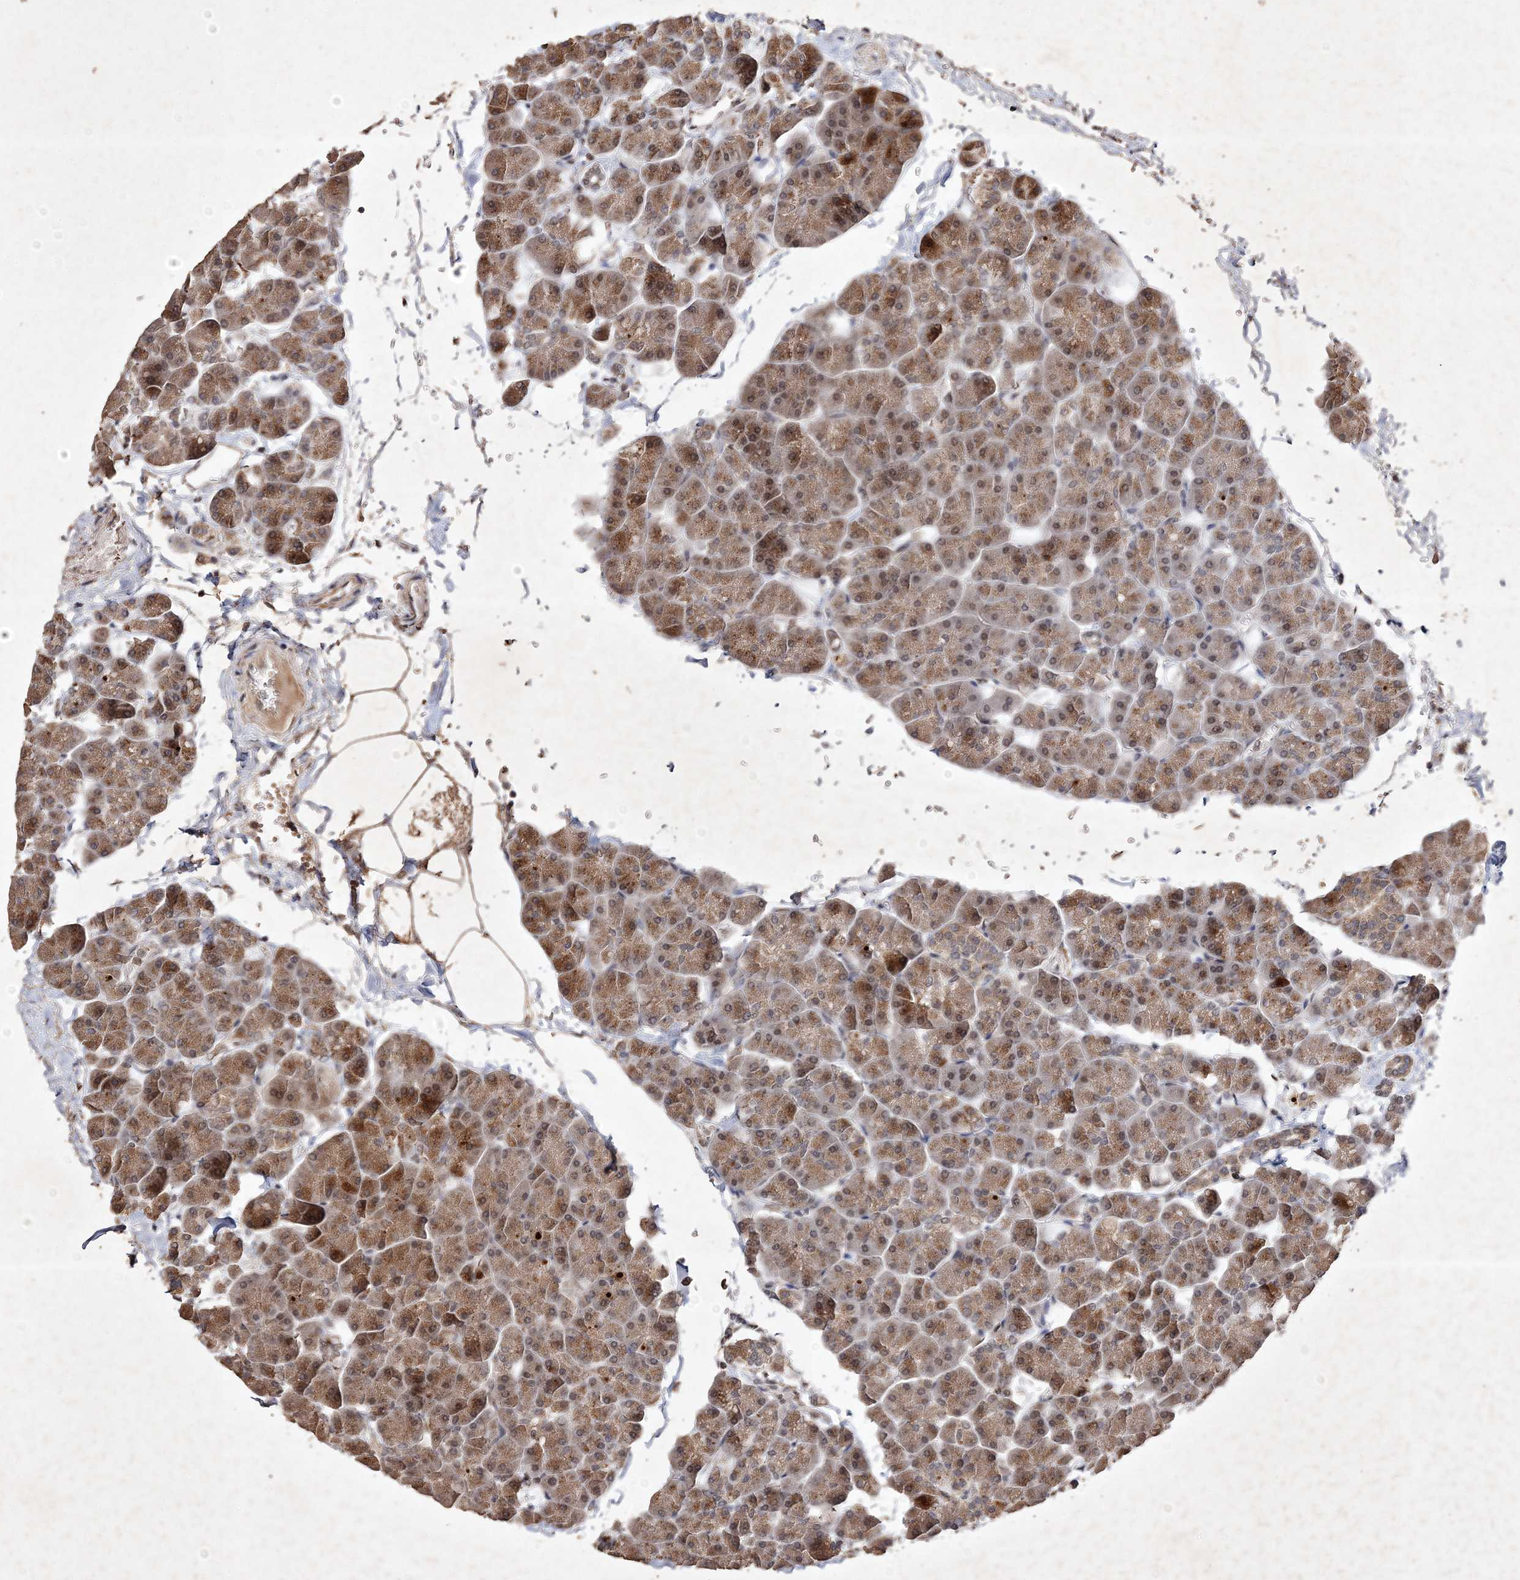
{"staining": {"intensity": "moderate", "quantity": ">75%", "location": "cytoplasmic/membranous,nuclear"}, "tissue": "pancreas", "cell_type": "Exocrine glandular cells", "image_type": "normal", "snomed": [{"axis": "morphology", "description": "Normal tissue, NOS"}, {"axis": "topography", "description": "Pancreas"}], "caption": "Moderate cytoplasmic/membranous,nuclear expression for a protein is appreciated in about >75% of exocrine glandular cells of normal pancreas using immunohistochemistry (IHC).", "gene": "C3orf38", "patient": {"sex": "male", "age": 35}}